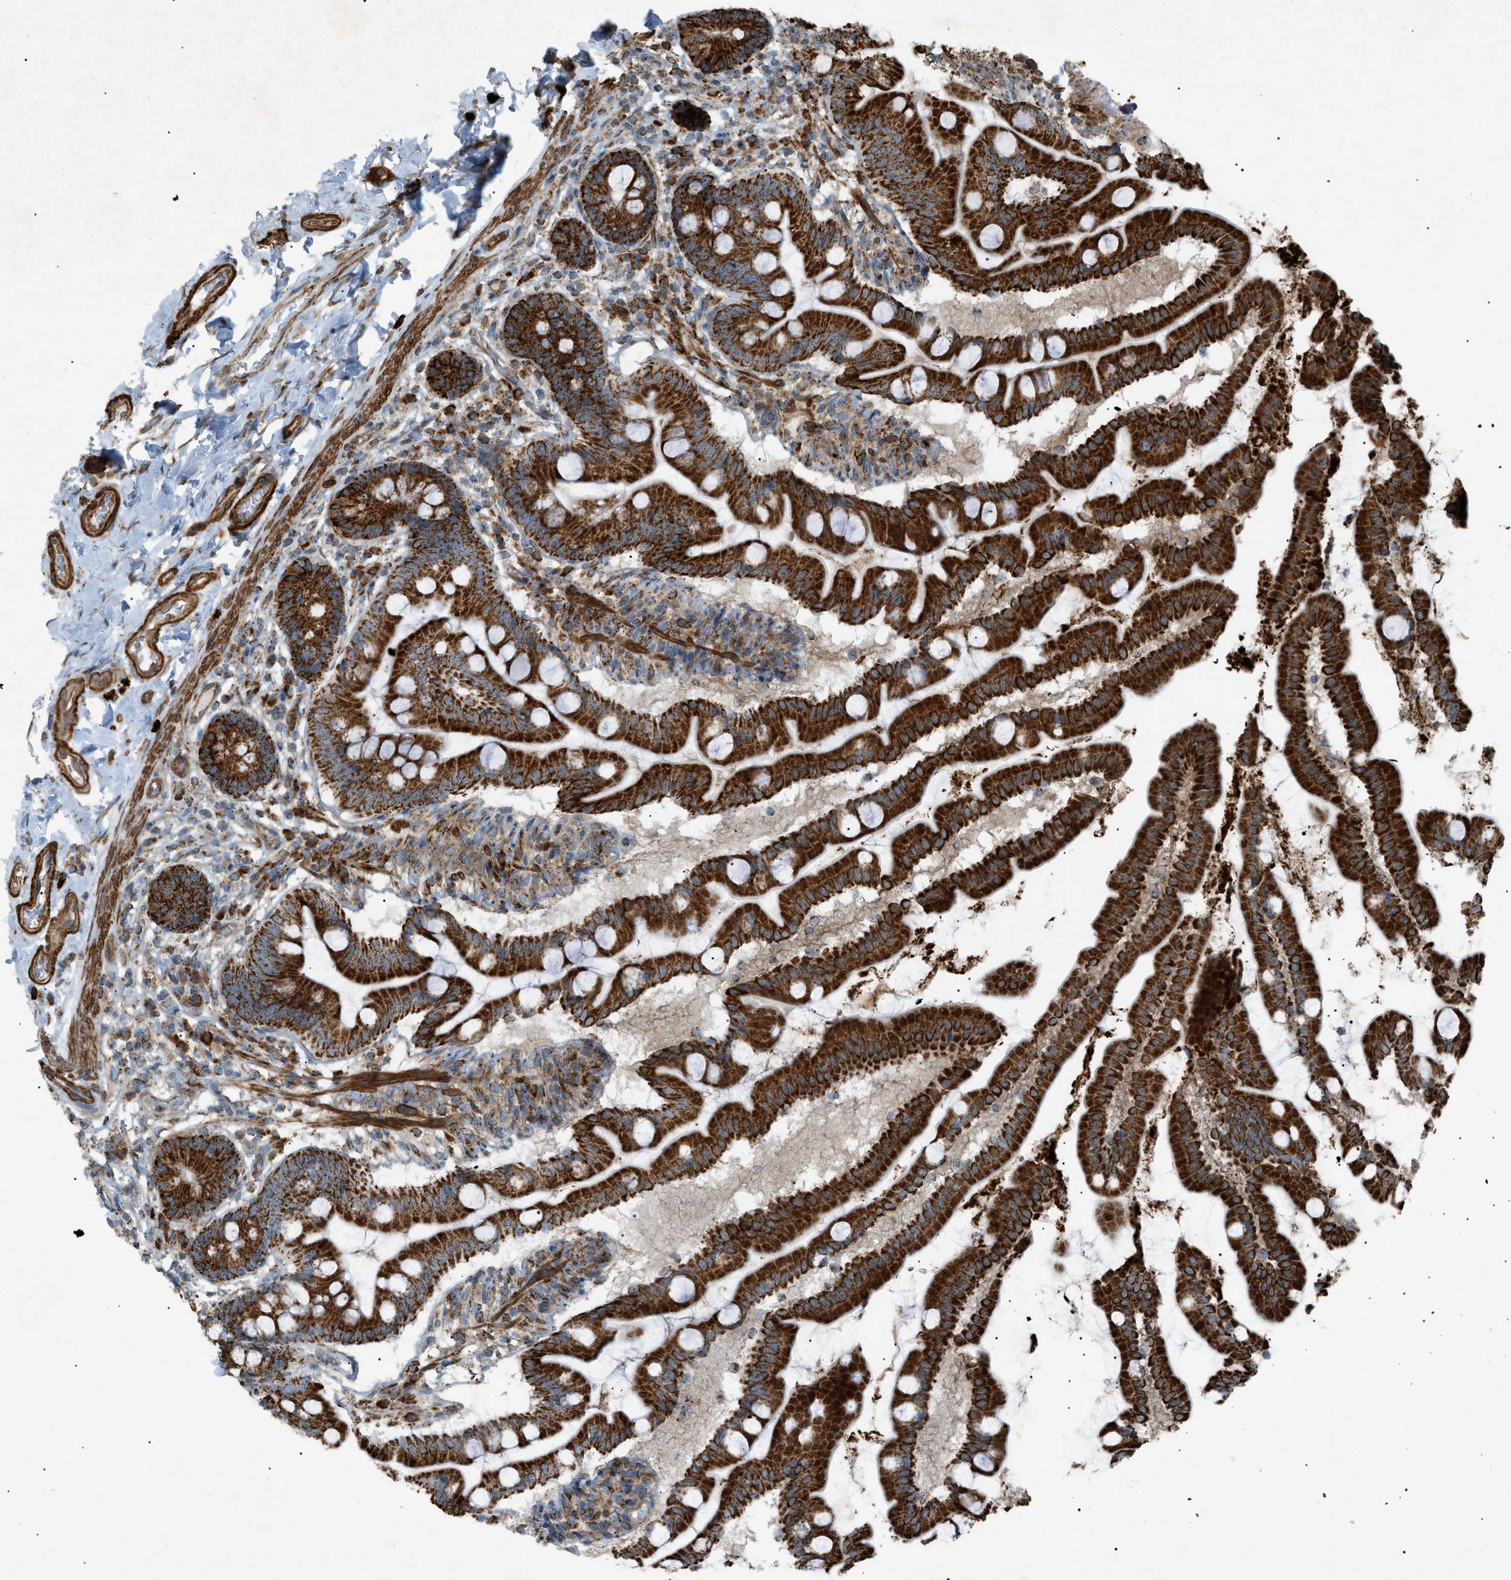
{"staining": {"intensity": "strong", "quantity": ">75%", "location": "cytoplasmic/membranous"}, "tissue": "small intestine", "cell_type": "Glandular cells", "image_type": "normal", "snomed": [{"axis": "morphology", "description": "Normal tissue, NOS"}, {"axis": "topography", "description": "Small intestine"}], "caption": "Immunohistochemical staining of normal human small intestine exhibits >75% levels of strong cytoplasmic/membranous protein expression in about >75% of glandular cells.", "gene": "C1GALT1C1", "patient": {"sex": "female", "age": 56}}